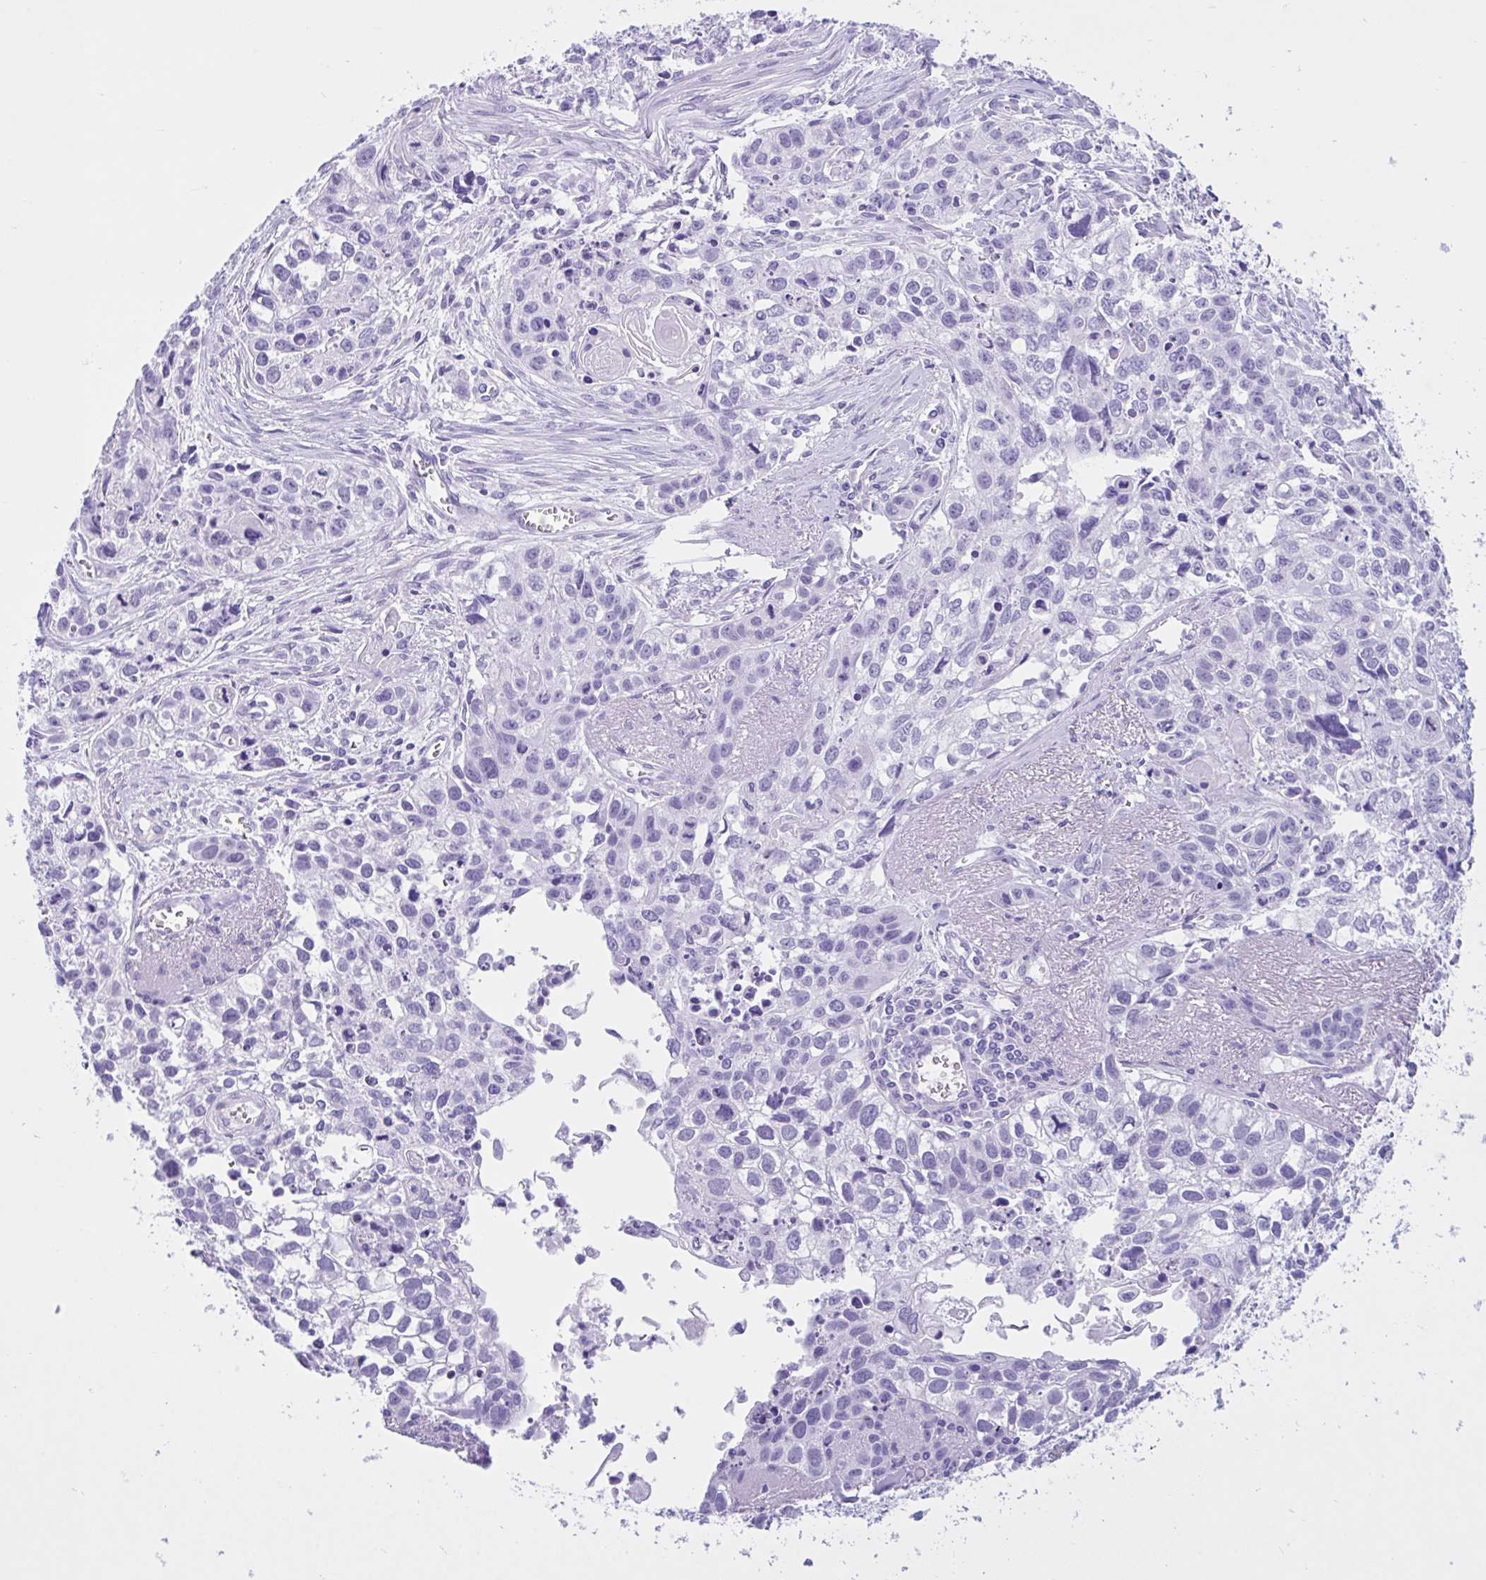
{"staining": {"intensity": "negative", "quantity": "none", "location": "none"}, "tissue": "lung cancer", "cell_type": "Tumor cells", "image_type": "cancer", "snomed": [{"axis": "morphology", "description": "Squamous cell carcinoma, NOS"}, {"axis": "topography", "description": "Lung"}], "caption": "Tumor cells show no significant expression in lung squamous cell carcinoma. (DAB (3,3'-diaminobenzidine) immunohistochemistry with hematoxylin counter stain).", "gene": "IAPP", "patient": {"sex": "male", "age": 74}}